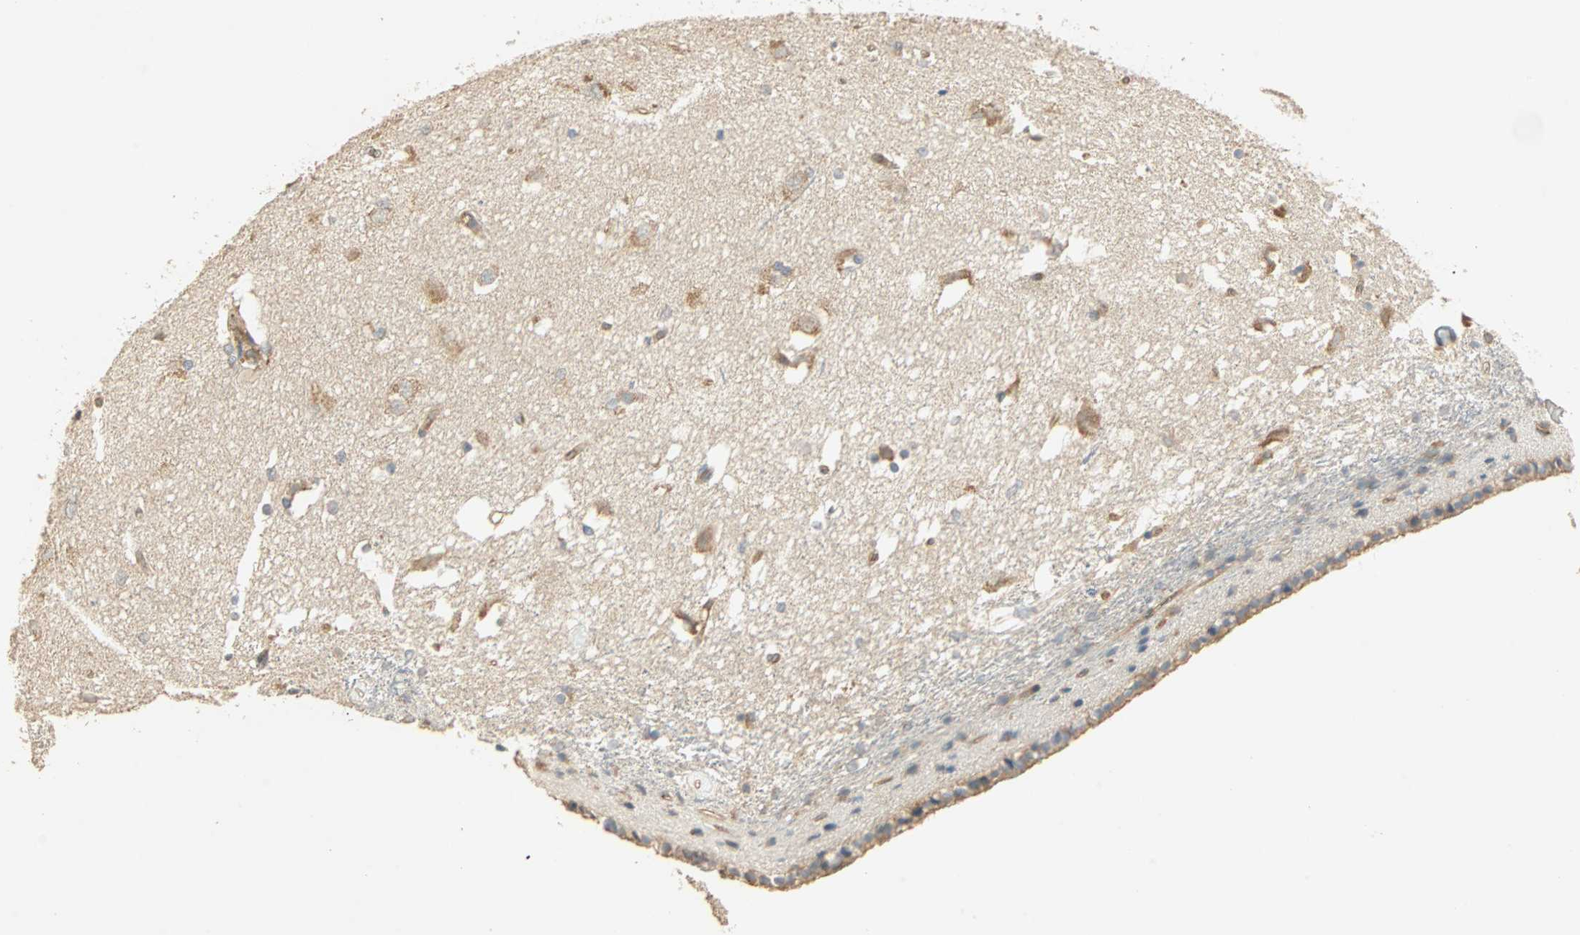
{"staining": {"intensity": "weak", "quantity": "<25%", "location": "cytoplasmic/membranous"}, "tissue": "caudate", "cell_type": "Glial cells", "image_type": "normal", "snomed": [{"axis": "morphology", "description": "Normal tissue, NOS"}, {"axis": "topography", "description": "Lateral ventricle wall"}], "caption": "A histopathology image of caudate stained for a protein exhibits no brown staining in glial cells. (DAB (3,3'-diaminobenzidine) IHC with hematoxylin counter stain).", "gene": "GALK1", "patient": {"sex": "female", "age": 19}}